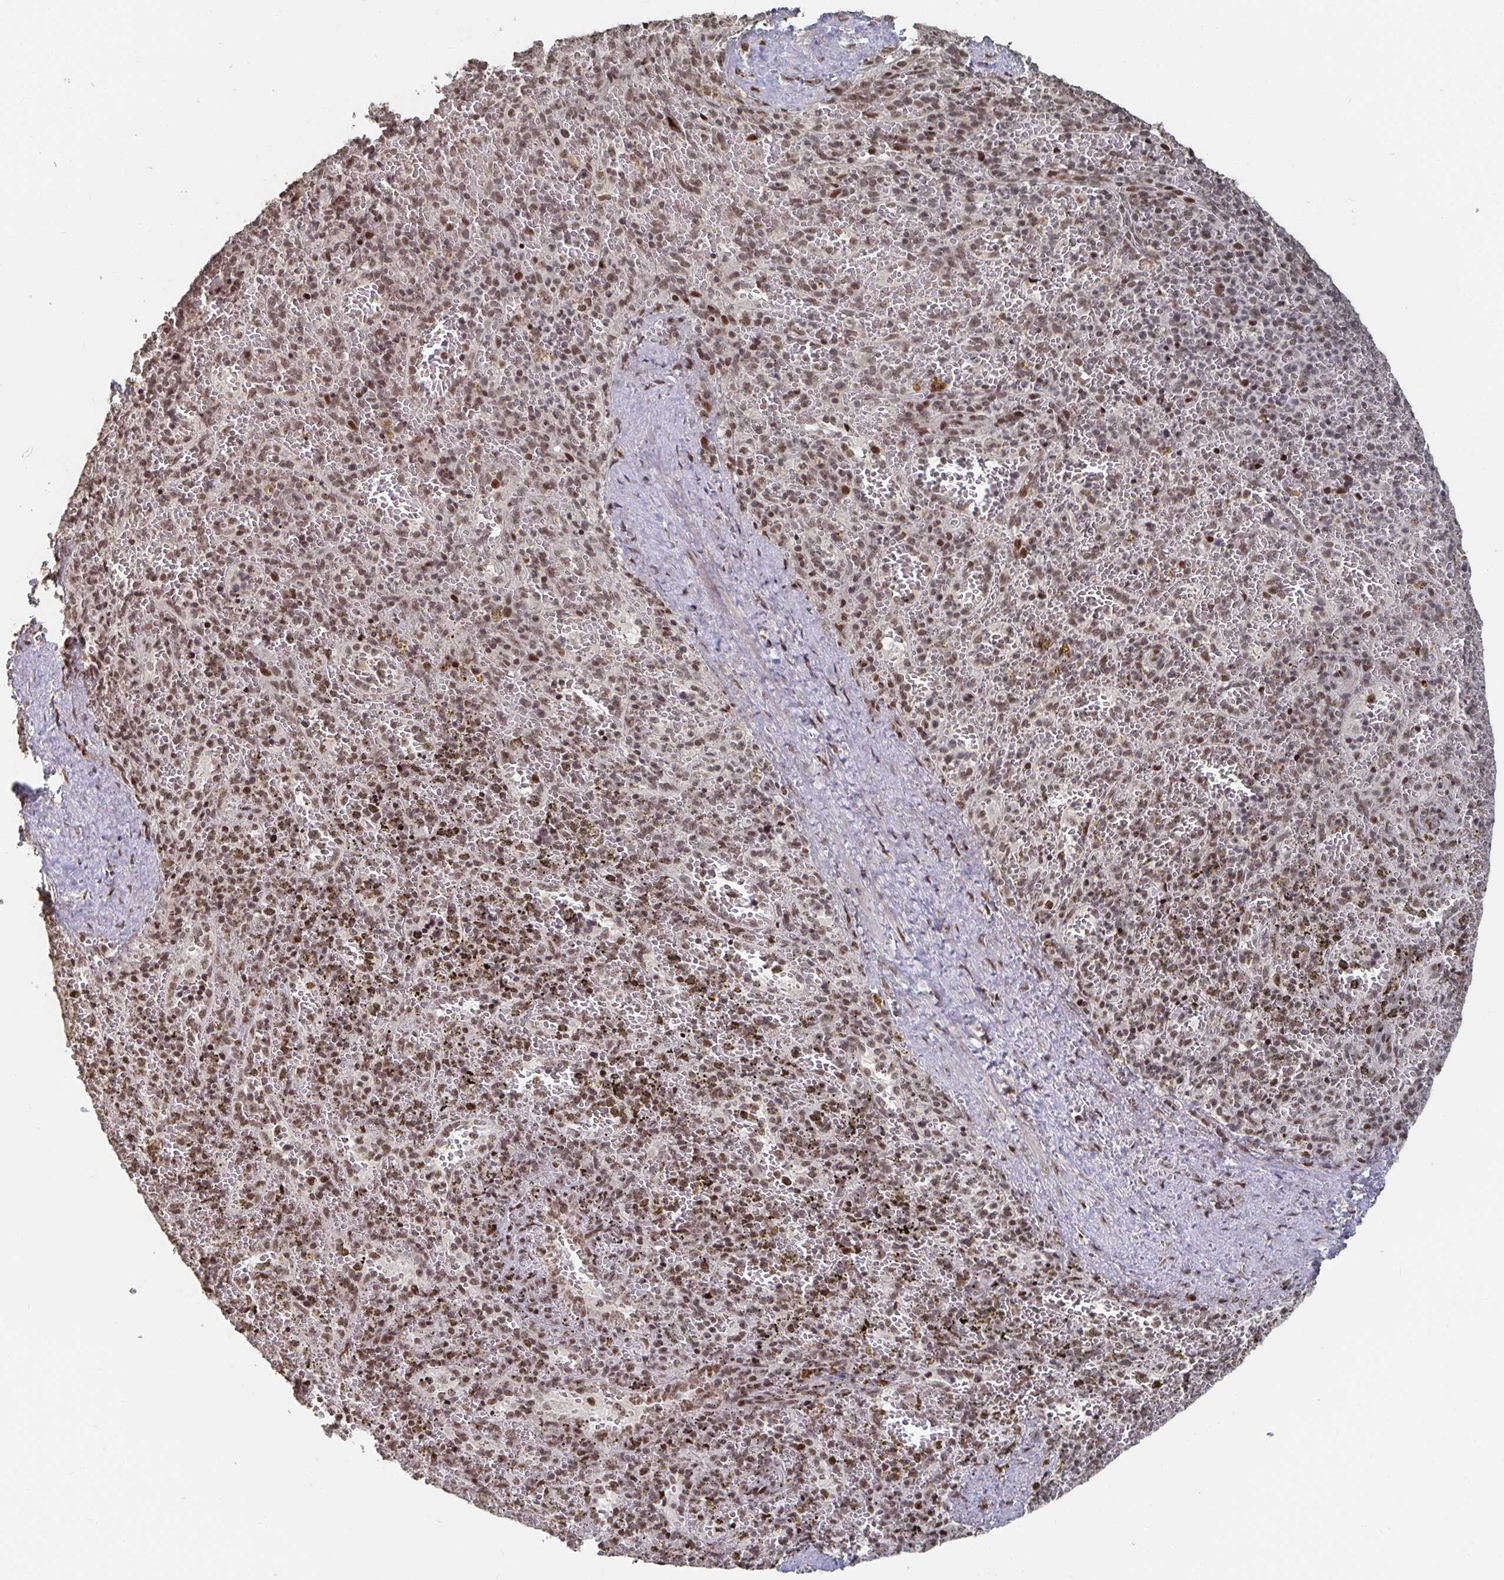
{"staining": {"intensity": "moderate", "quantity": ">75%", "location": "nuclear"}, "tissue": "spleen", "cell_type": "Cells in red pulp", "image_type": "normal", "snomed": [{"axis": "morphology", "description": "Normal tissue, NOS"}, {"axis": "topography", "description": "Spleen"}], "caption": "A high-resolution photomicrograph shows immunohistochemistry (IHC) staining of benign spleen, which reveals moderate nuclear expression in approximately >75% of cells in red pulp. (DAB IHC with brightfield microscopy, high magnification).", "gene": "ZDHHC12", "patient": {"sex": "female", "age": 50}}